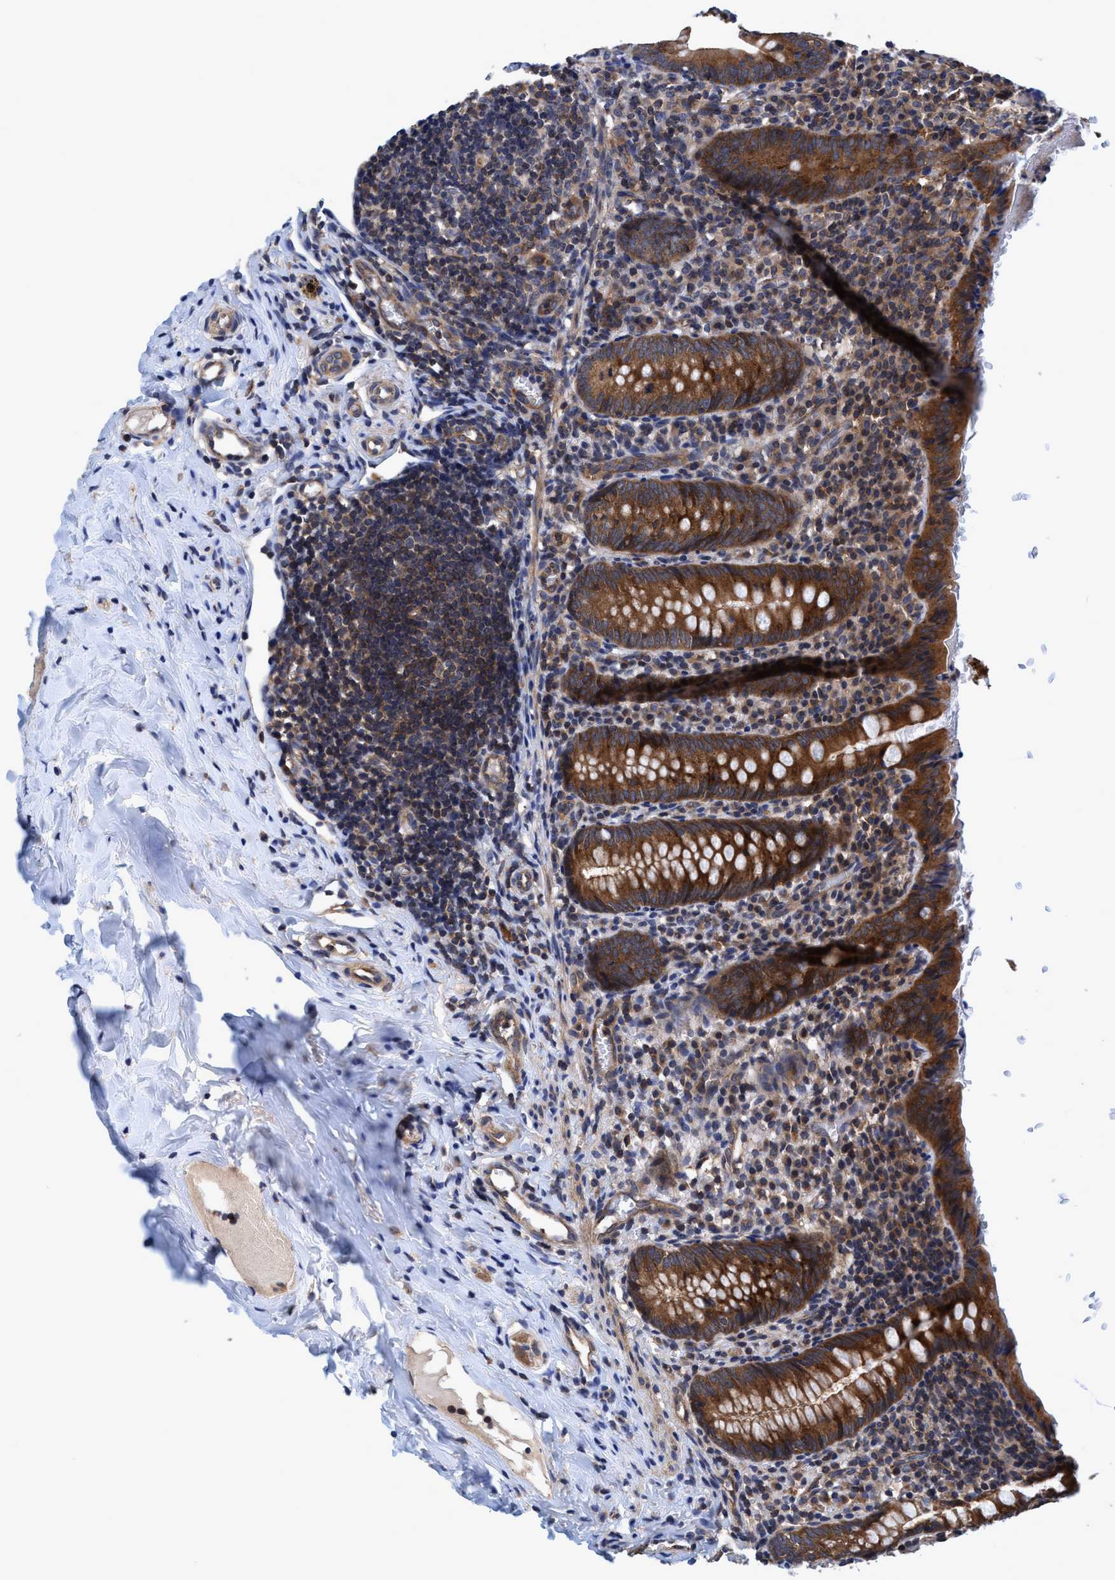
{"staining": {"intensity": "strong", "quantity": ">75%", "location": "cytoplasmic/membranous"}, "tissue": "appendix", "cell_type": "Glandular cells", "image_type": "normal", "snomed": [{"axis": "morphology", "description": "Normal tissue, NOS"}, {"axis": "topography", "description": "Appendix"}], "caption": "Protein staining demonstrates strong cytoplasmic/membranous positivity in approximately >75% of glandular cells in benign appendix.", "gene": "CALCOCO2", "patient": {"sex": "female", "age": 10}}